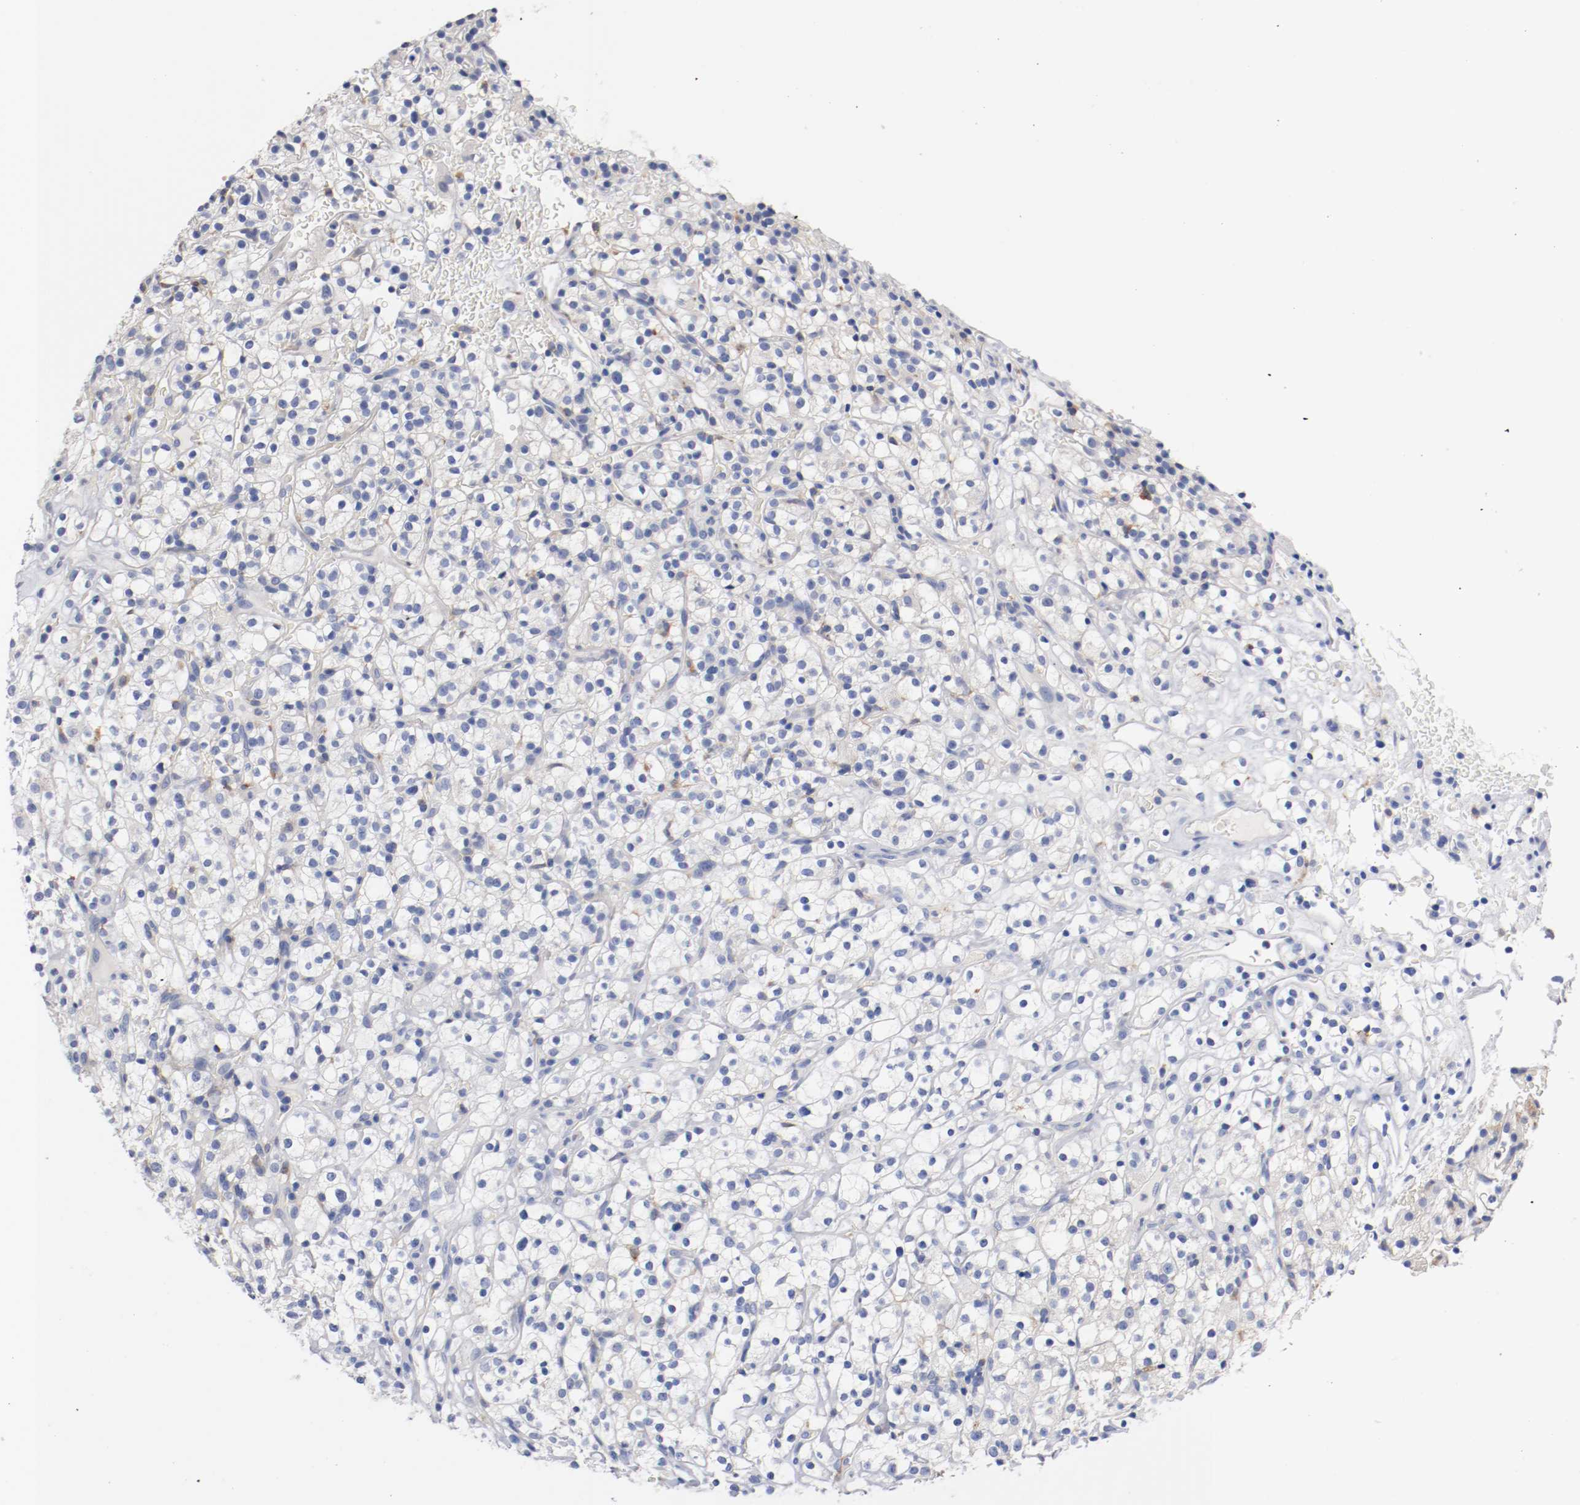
{"staining": {"intensity": "negative", "quantity": "none", "location": "none"}, "tissue": "renal cancer", "cell_type": "Tumor cells", "image_type": "cancer", "snomed": [{"axis": "morphology", "description": "Normal tissue, NOS"}, {"axis": "morphology", "description": "Adenocarcinoma, NOS"}, {"axis": "topography", "description": "Kidney"}], "caption": "Tumor cells show no significant staining in renal cancer.", "gene": "FGFBP1", "patient": {"sex": "female", "age": 72}}